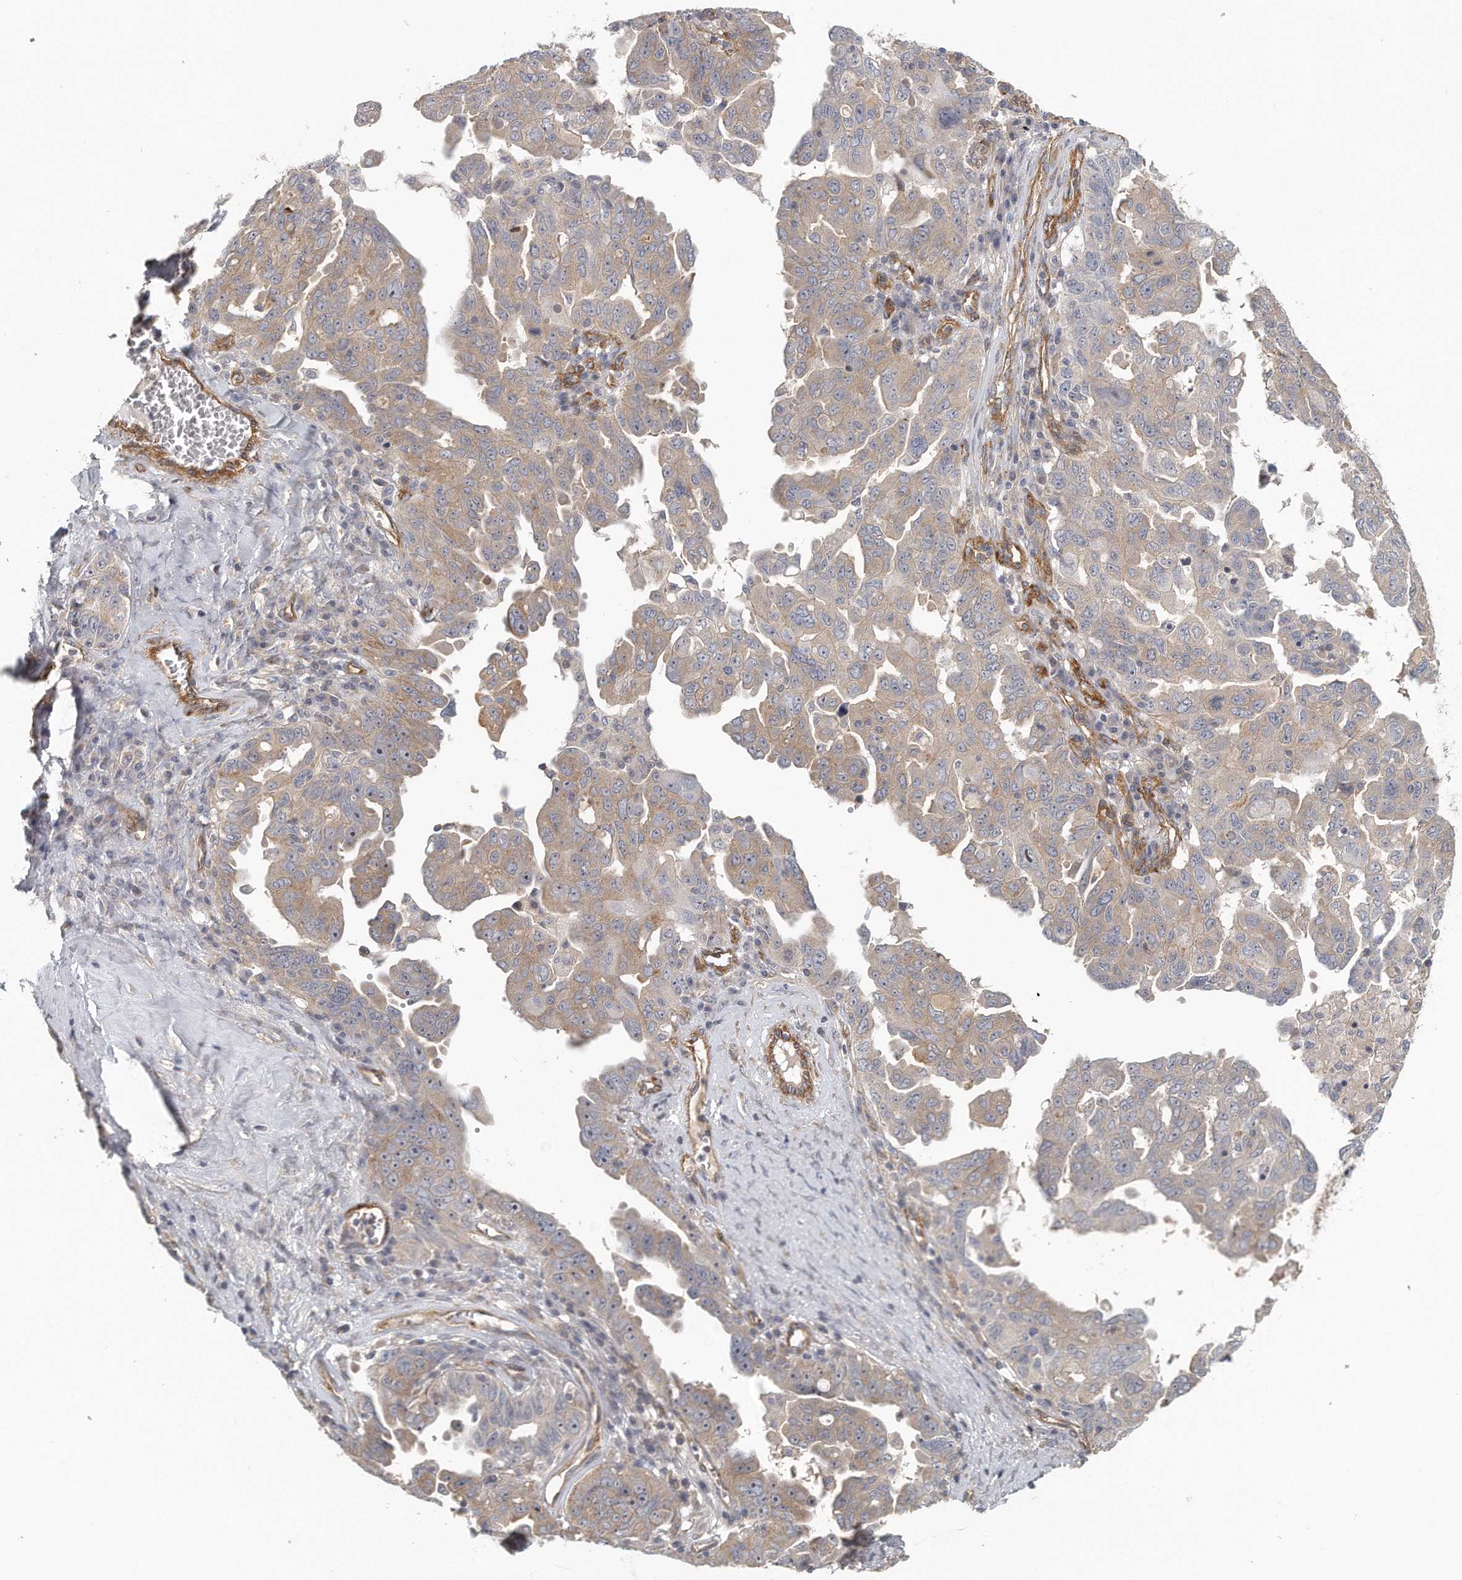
{"staining": {"intensity": "weak", "quantity": ">75%", "location": "cytoplasmic/membranous"}, "tissue": "ovarian cancer", "cell_type": "Tumor cells", "image_type": "cancer", "snomed": [{"axis": "morphology", "description": "Carcinoma, endometroid"}, {"axis": "topography", "description": "Ovary"}], "caption": "Immunohistochemistry (IHC) (DAB (3,3'-diaminobenzidine)) staining of human ovarian endometroid carcinoma shows weak cytoplasmic/membranous protein expression in about >75% of tumor cells.", "gene": "MTERF4", "patient": {"sex": "female", "age": 62}}